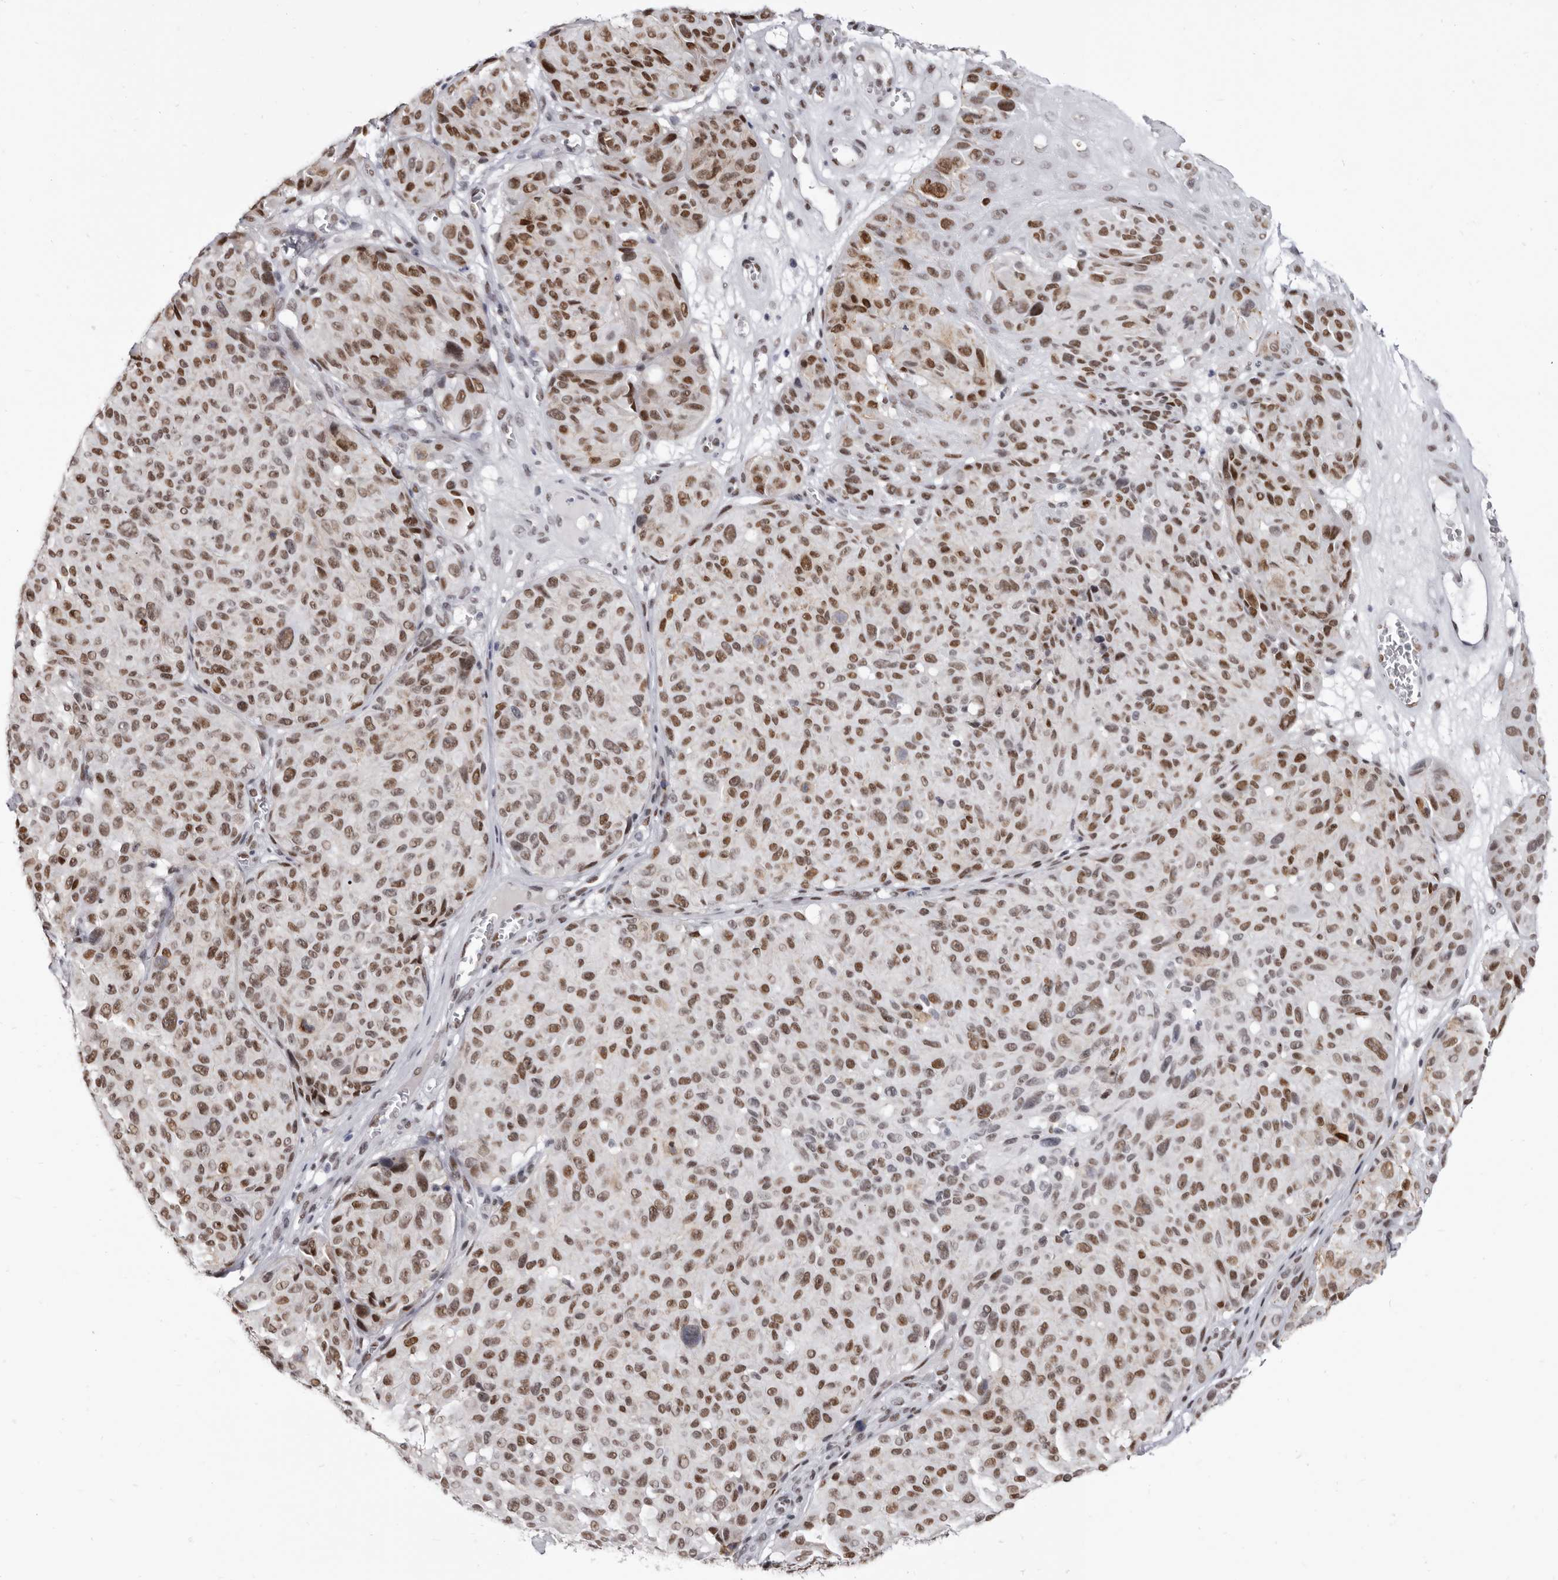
{"staining": {"intensity": "strong", "quantity": "25%-75%", "location": "nuclear"}, "tissue": "melanoma", "cell_type": "Tumor cells", "image_type": "cancer", "snomed": [{"axis": "morphology", "description": "Malignant melanoma, NOS"}, {"axis": "topography", "description": "Skin"}], "caption": "Brown immunohistochemical staining in human melanoma exhibits strong nuclear staining in approximately 25%-75% of tumor cells.", "gene": "ZNF326", "patient": {"sex": "male", "age": 83}}